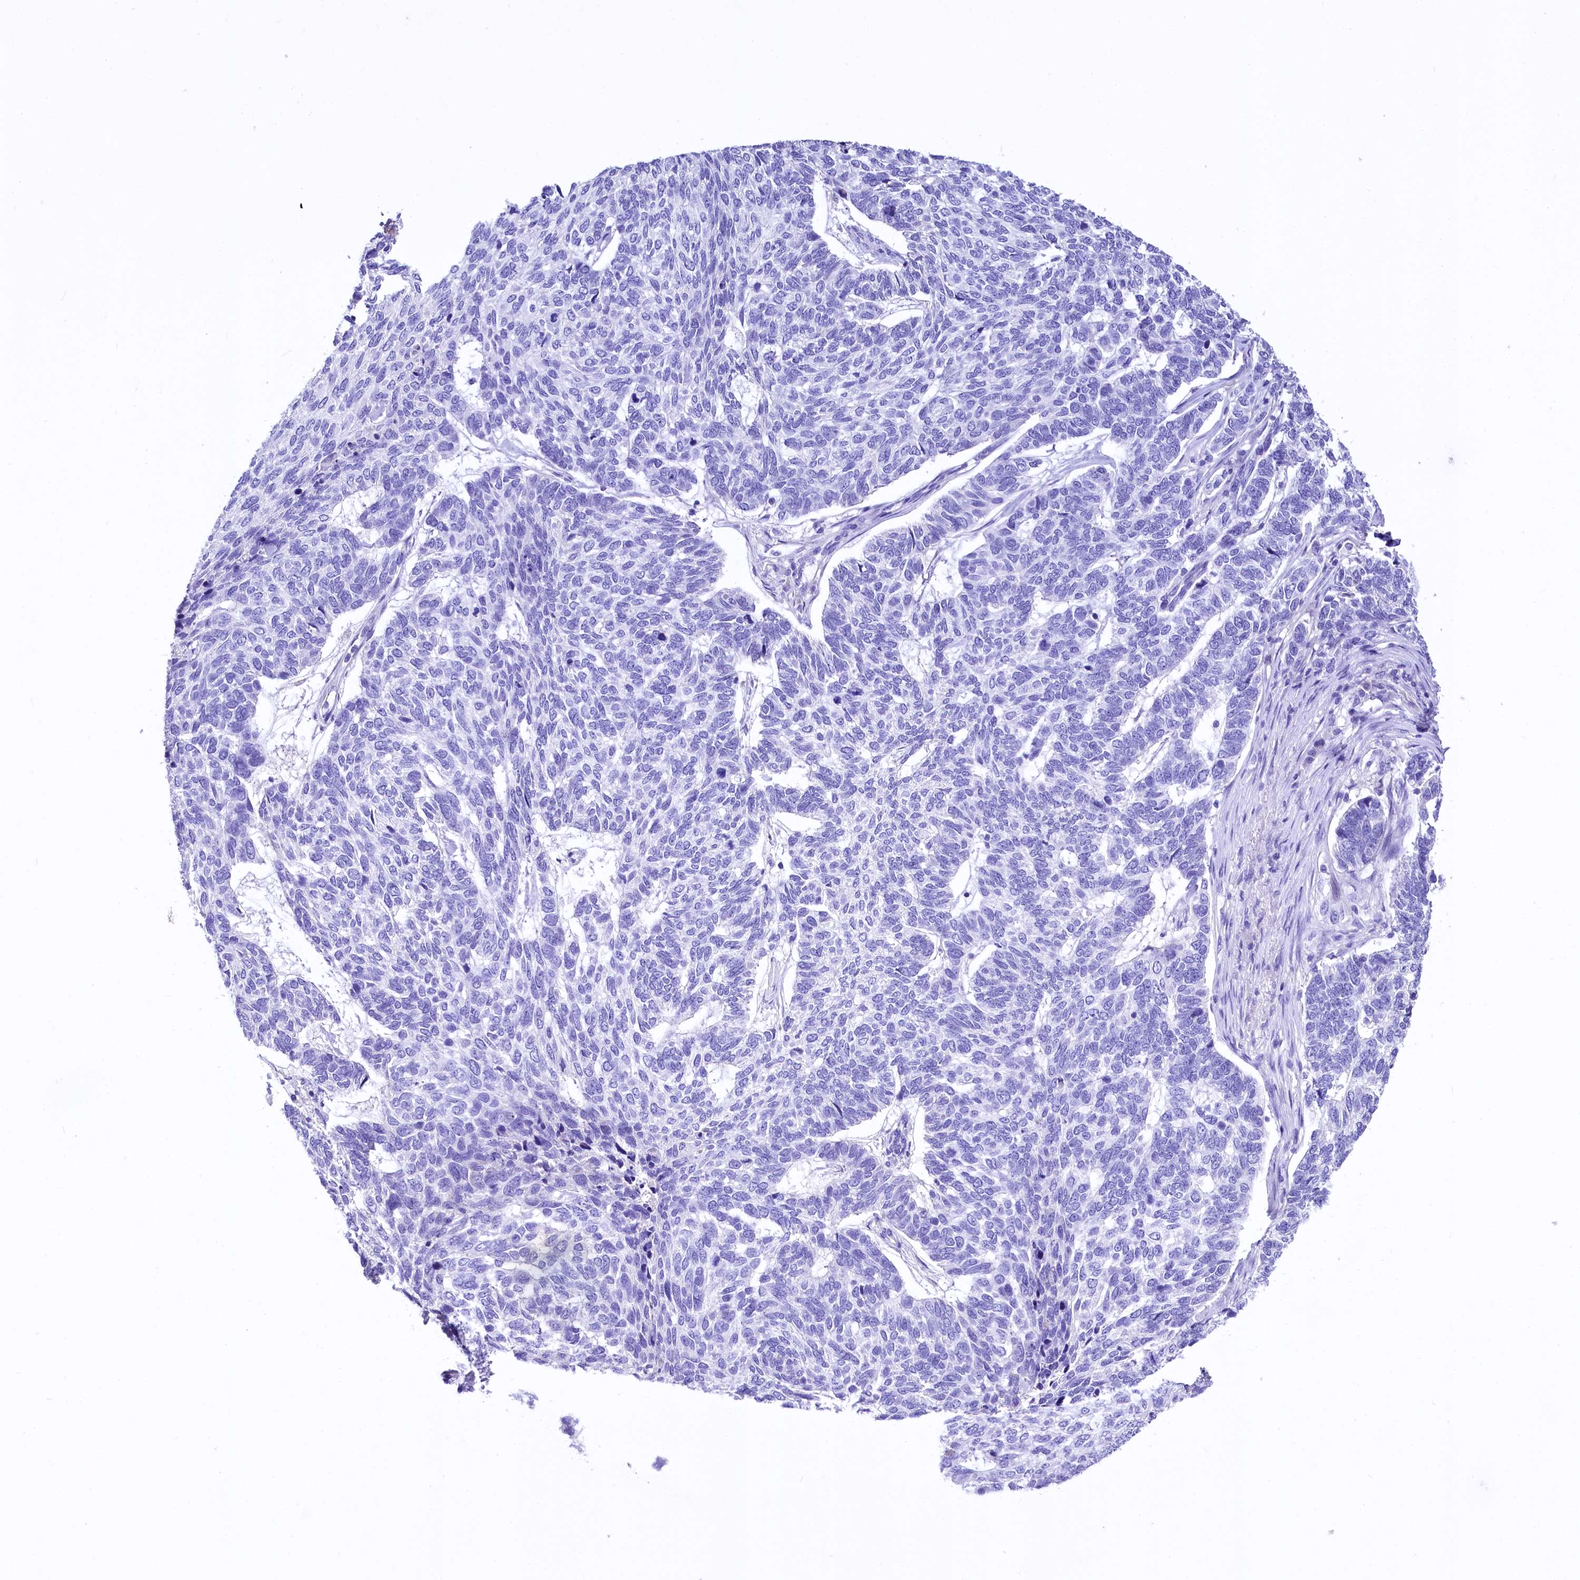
{"staining": {"intensity": "negative", "quantity": "none", "location": "none"}, "tissue": "skin cancer", "cell_type": "Tumor cells", "image_type": "cancer", "snomed": [{"axis": "morphology", "description": "Basal cell carcinoma"}, {"axis": "topography", "description": "Skin"}], "caption": "The histopathology image demonstrates no staining of tumor cells in skin basal cell carcinoma.", "gene": "A2ML1", "patient": {"sex": "female", "age": 65}}